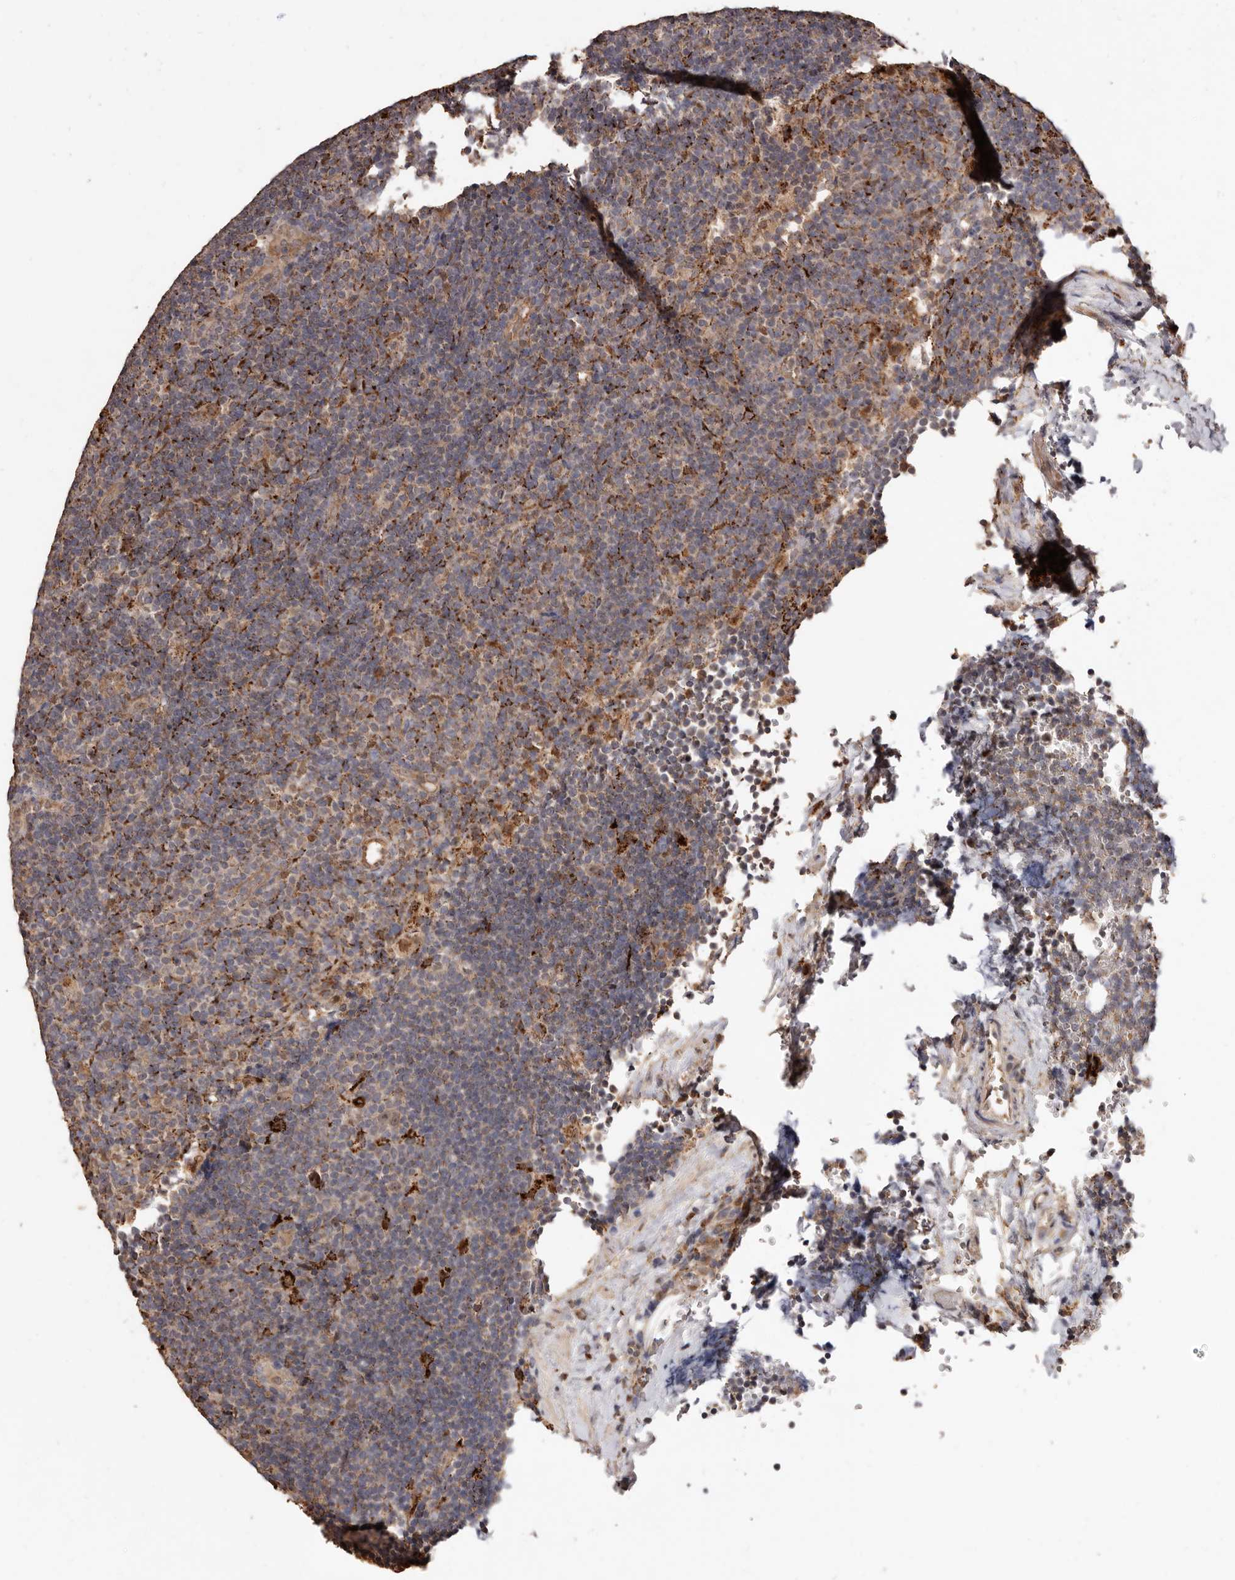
{"staining": {"intensity": "weak", "quantity": ">75%", "location": "cytoplasmic/membranous"}, "tissue": "lymphoma", "cell_type": "Tumor cells", "image_type": "cancer", "snomed": [{"axis": "morphology", "description": "Hodgkin's disease, NOS"}, {"axis": "topography", "description": "Lymph node"}], "caption": "DAB immunohistochemical staining of lymphoma exhibits weak cytoplasmic/membranous protein staining in about >75% of tumor cells. (Stains: DAB in brown, nuclei in blue, Microscopy: brightfield microscopy at high magnification).", "gene": "AKAP7", "patient": {"sex": "female", "age": 57}}